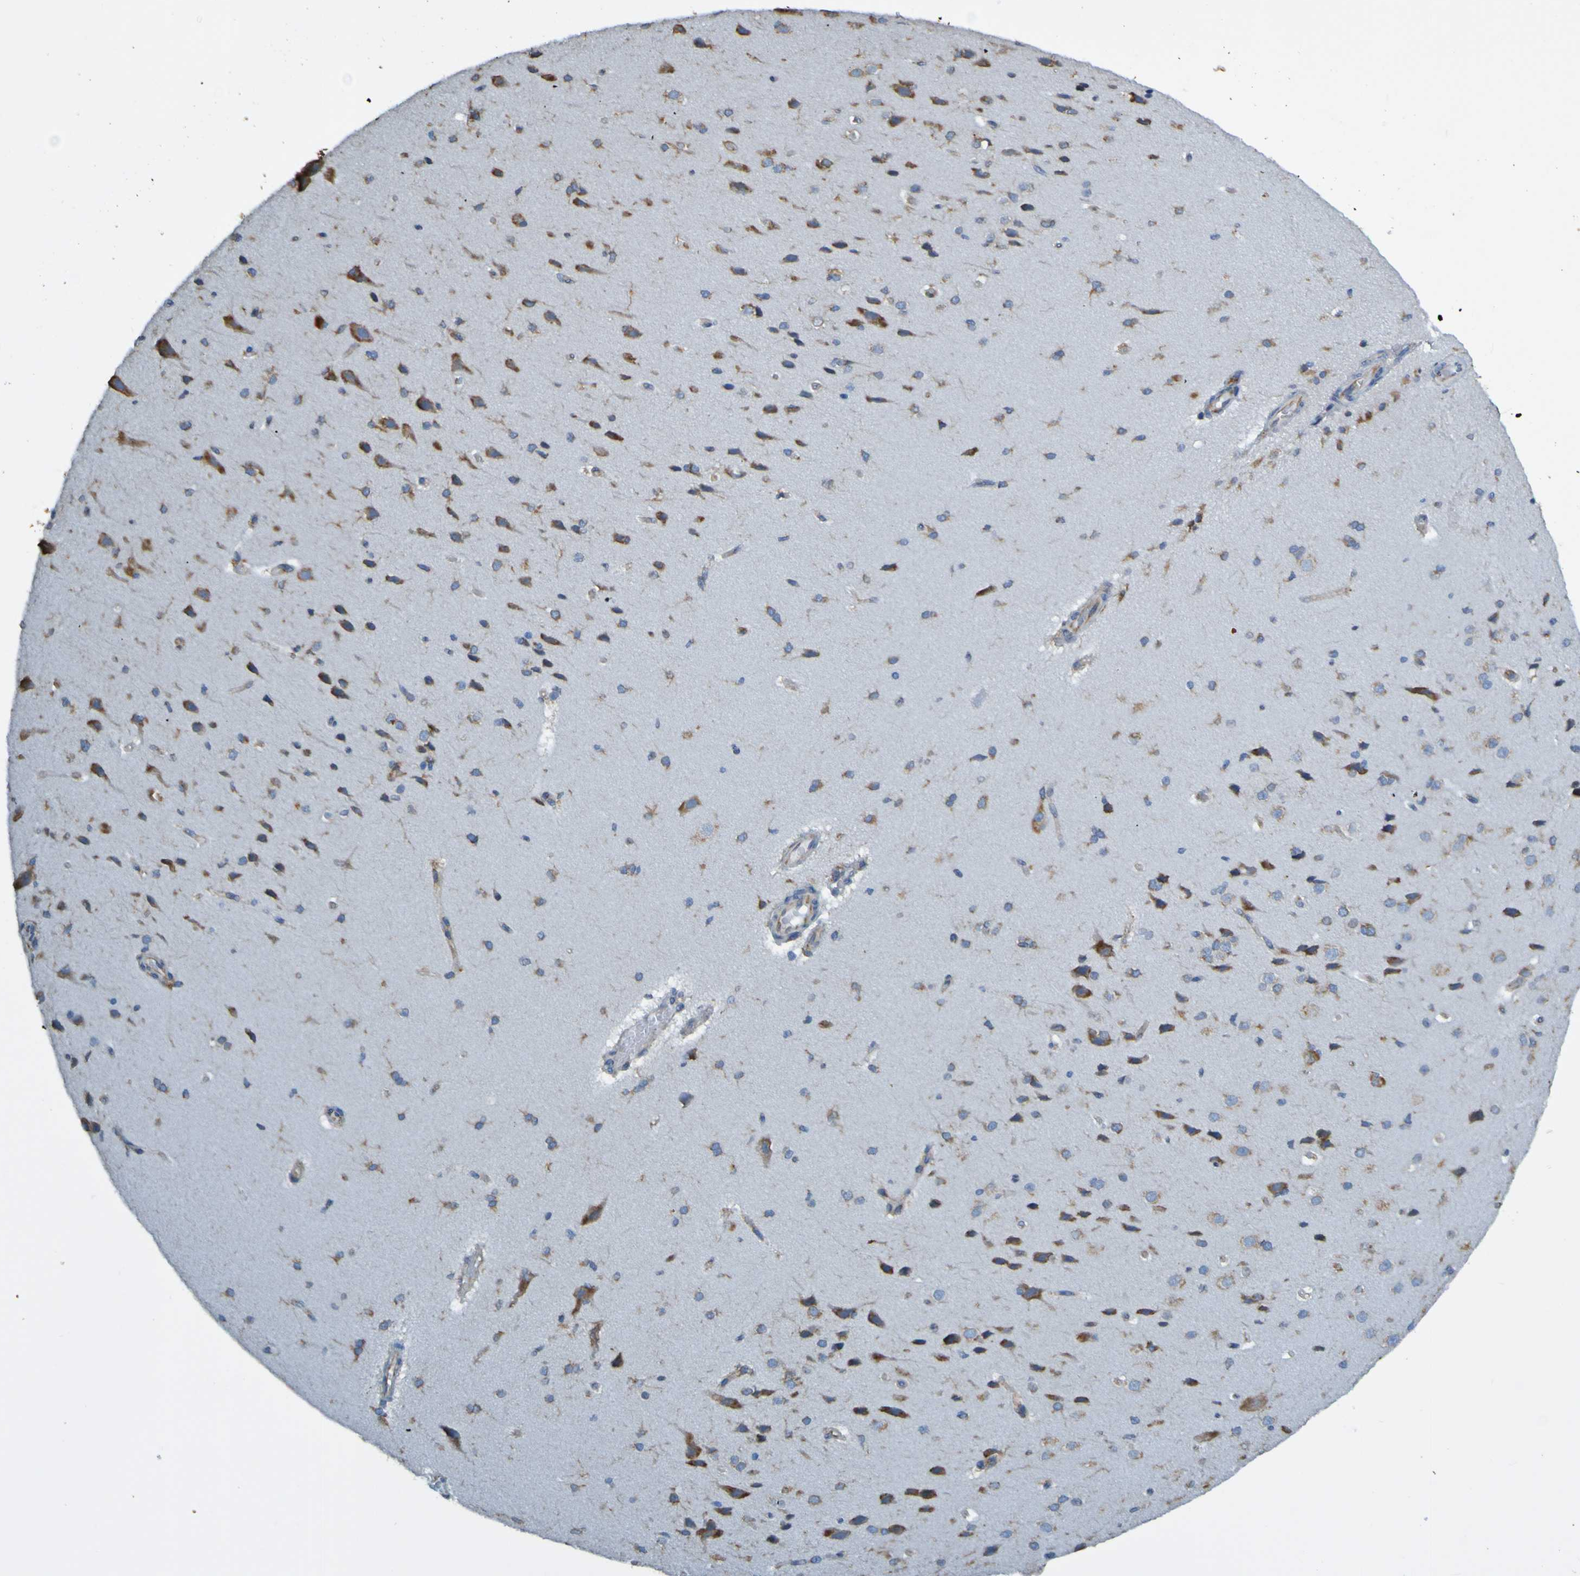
{"staining": {"intensity": "moderate", "quantity": "25%-75%", "location": "cytoplasmic/membranous"}, "tissue": "cerebral cortex", "cell_type": "Endothelial cells", "image_type": "normal", "snomed": [{"axis": "morphology", "description": "Normal tissue, NOS"}, {"axis": "morphology", "description": "Developmental malformation"}, {"axis": "topography", "description": "Cerebral cortex"}], "caption": "A photomicrograph of human cerebral cortex stained for a protein exhibits moderate cytoplasmic/membranous brown staining in endothelial cells.", "gene": "SSR1", "patient": {"sex": "female", "age": 30}}